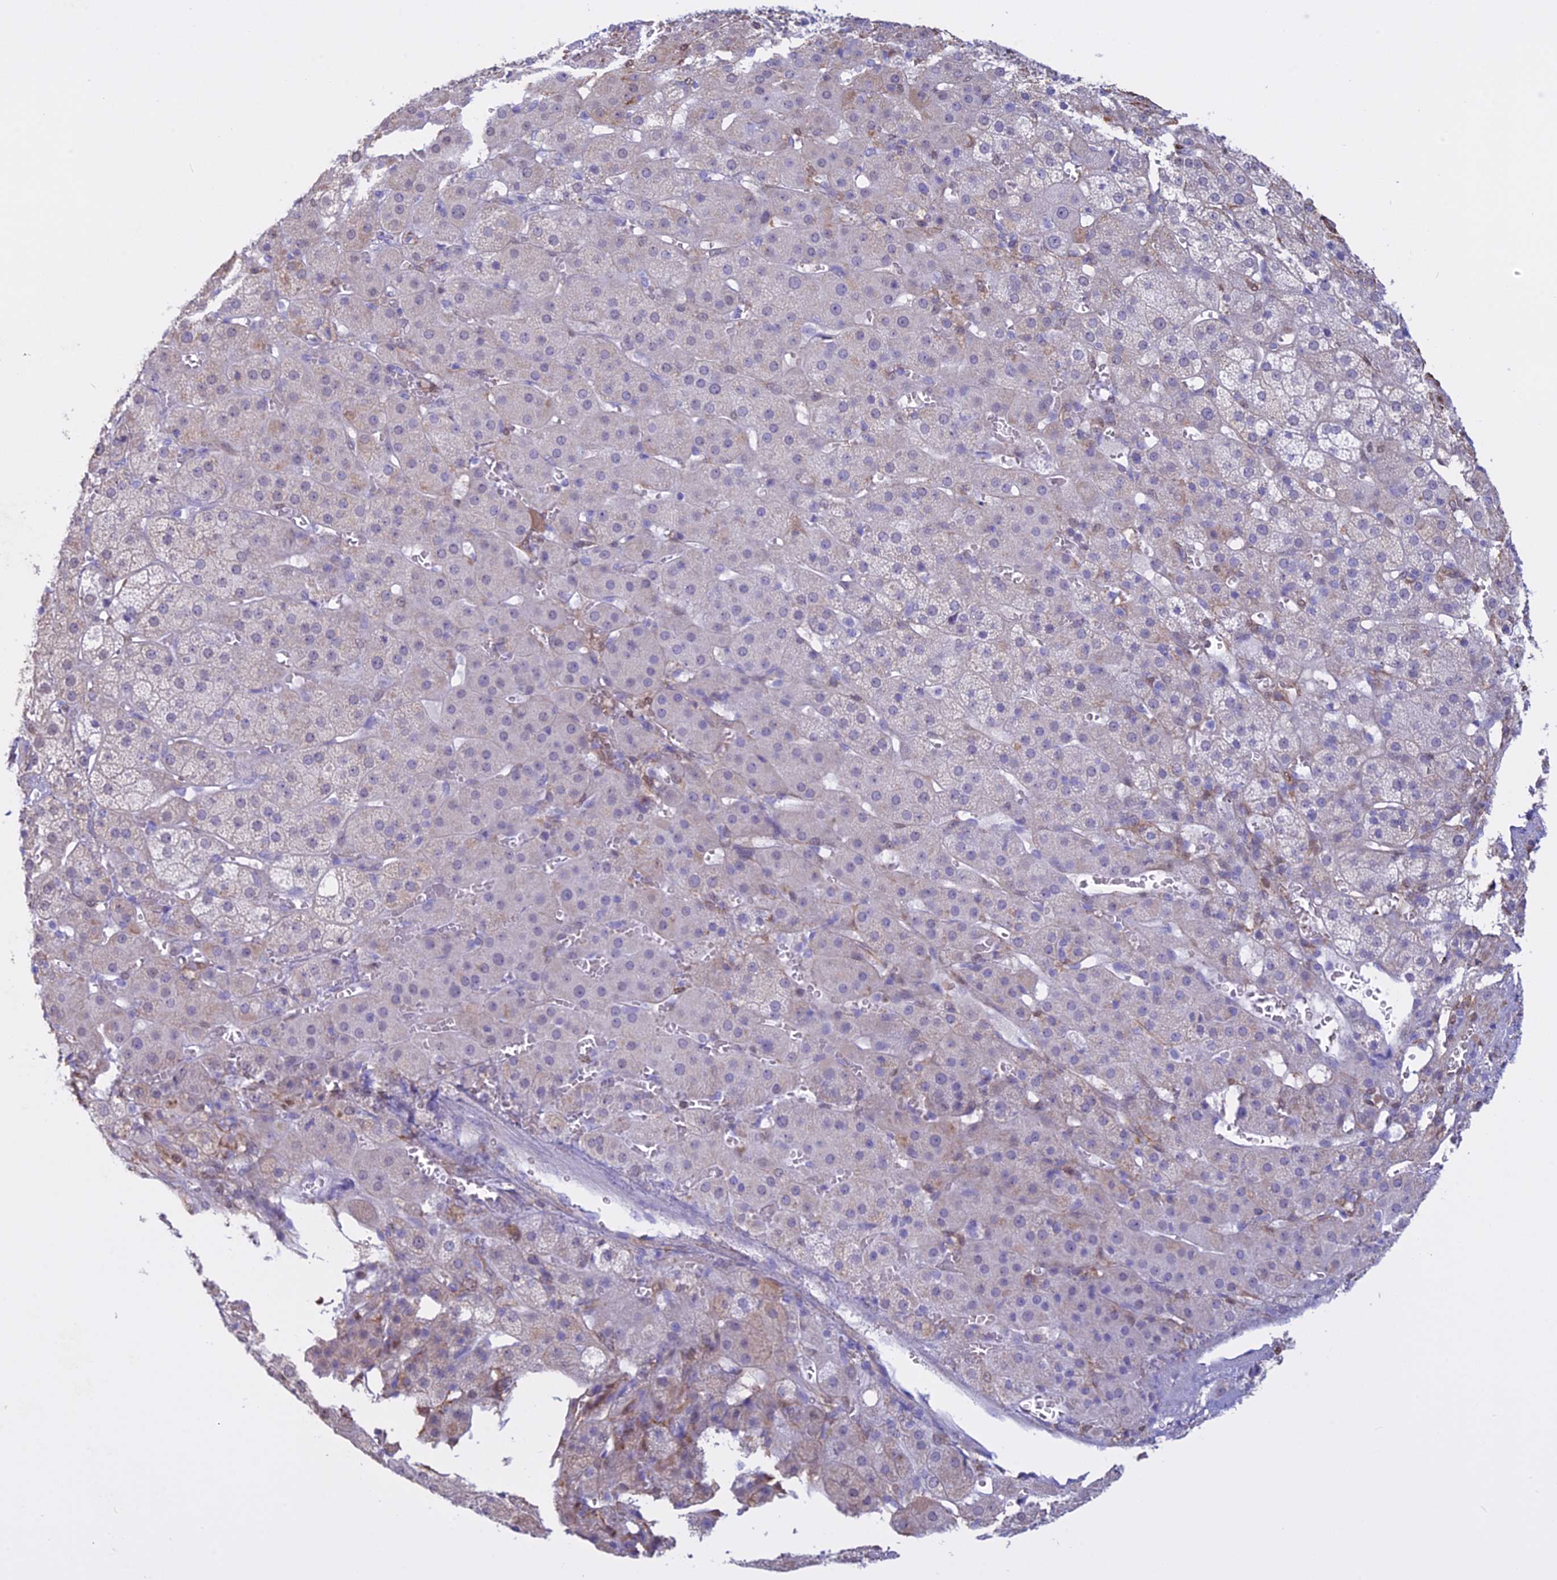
{"staining": {"intensity": "negative", "quantity": "none", "location": "none"}, "tissue": "adrenal gland", "cell_type": "Glandular cells", "image_type": "normal", "snomed": [{"axis": "morphology", "description": "Normal tissue, NOS"}, {"axis": "topography", "description": "Adrenal gland"}], "caption": "An immunohistochemistry image of benign adrenal gland is shown. There is no staining in glandular cells of adrenal gland. Nuclei are stained in blue.", "gene": "LHFPL2", "patient": {"sex": "female", "age": 57}}